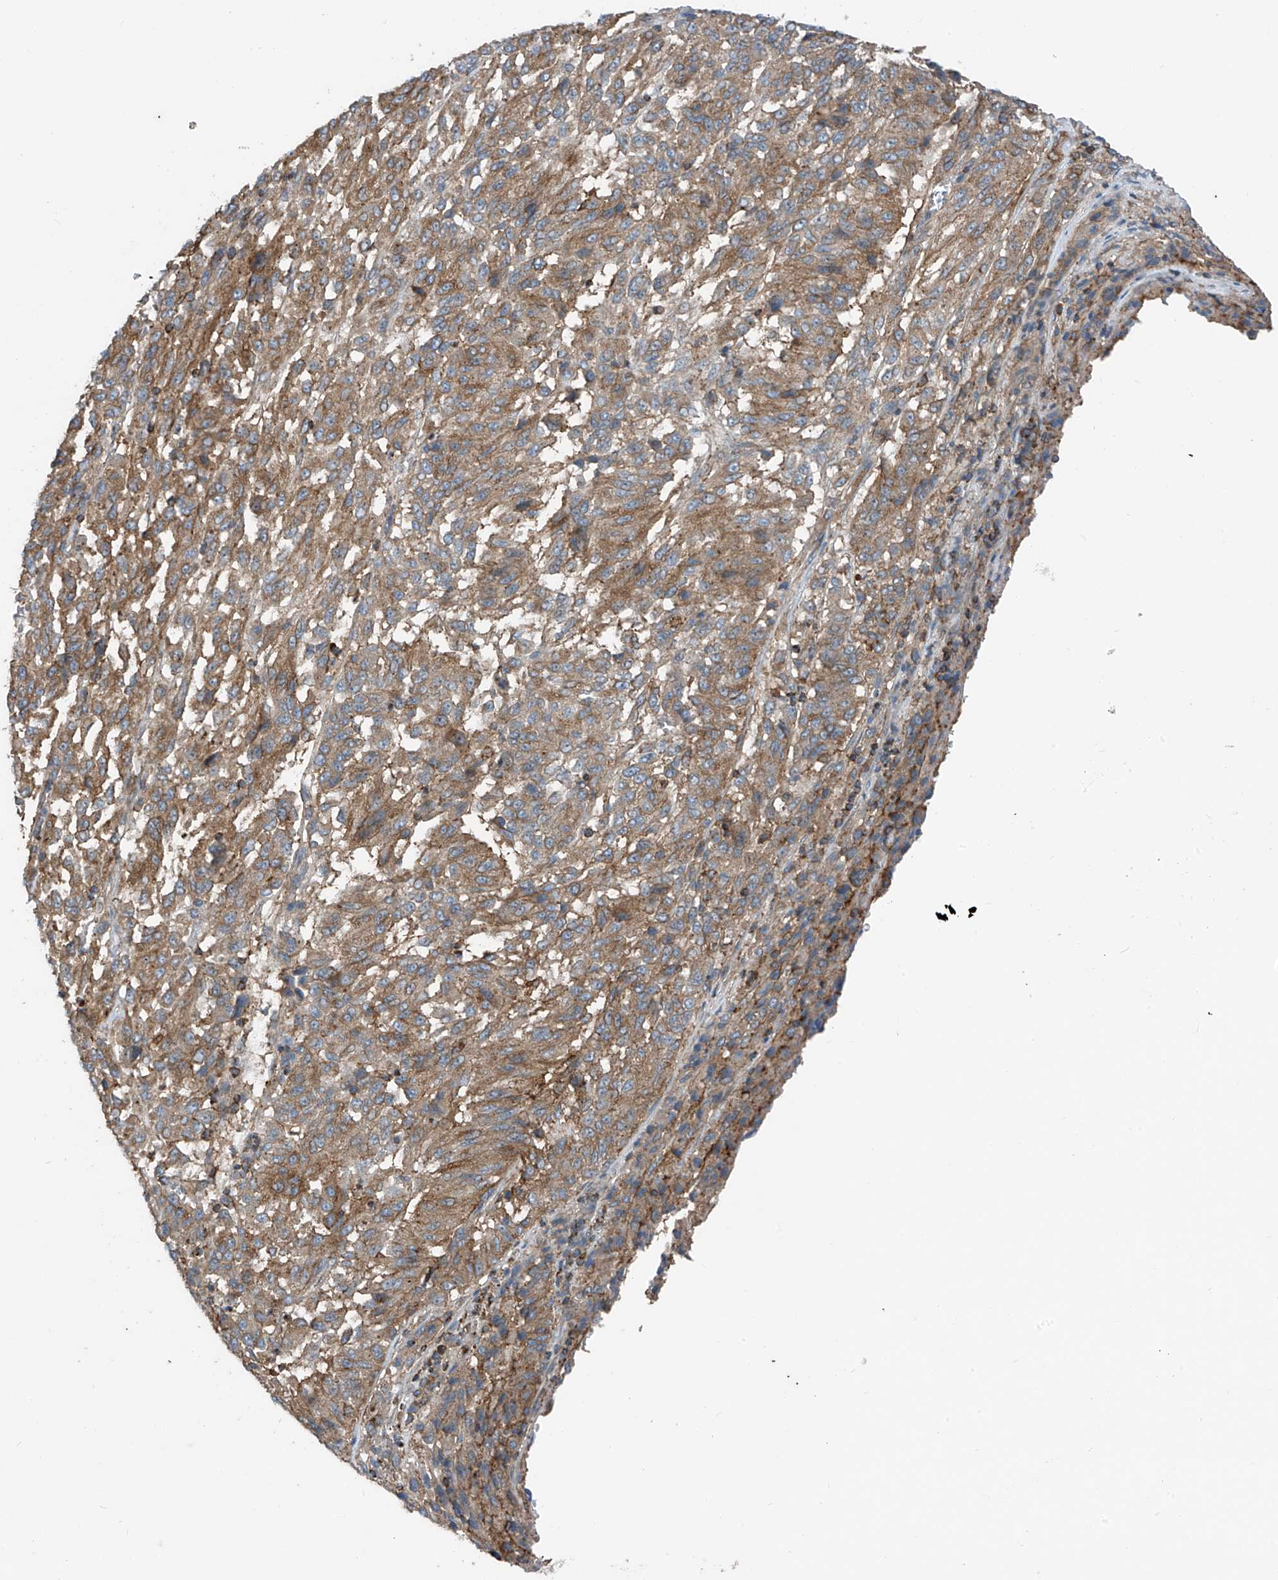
{"staining": {"intensity": "moderate", "quantity": ">75%", "location": "cytoplasmic/membranous"}, "tissue": "melanoma", "cell_type": "Tumor cells", "image_type": "cancer", "snomed": [{"axis": "morphology", "description": "Malignant melanoma, Metastatic site"}, {"axis": "topography", "description": "Lung"}], "caption": "Immunohistochemical staining of melanoma displays moderate cytoplasmic/membranous protein positivity in approximately >75% of tumor cells. The protein is stained brown, and the nuclei are stained in blue (DAB (3,3'-diaminobenzidine) IHC with brightfield microscopy, high magnification).", "gene": "SLC1A5", "patient": {"sex": "male", "age": 64}}